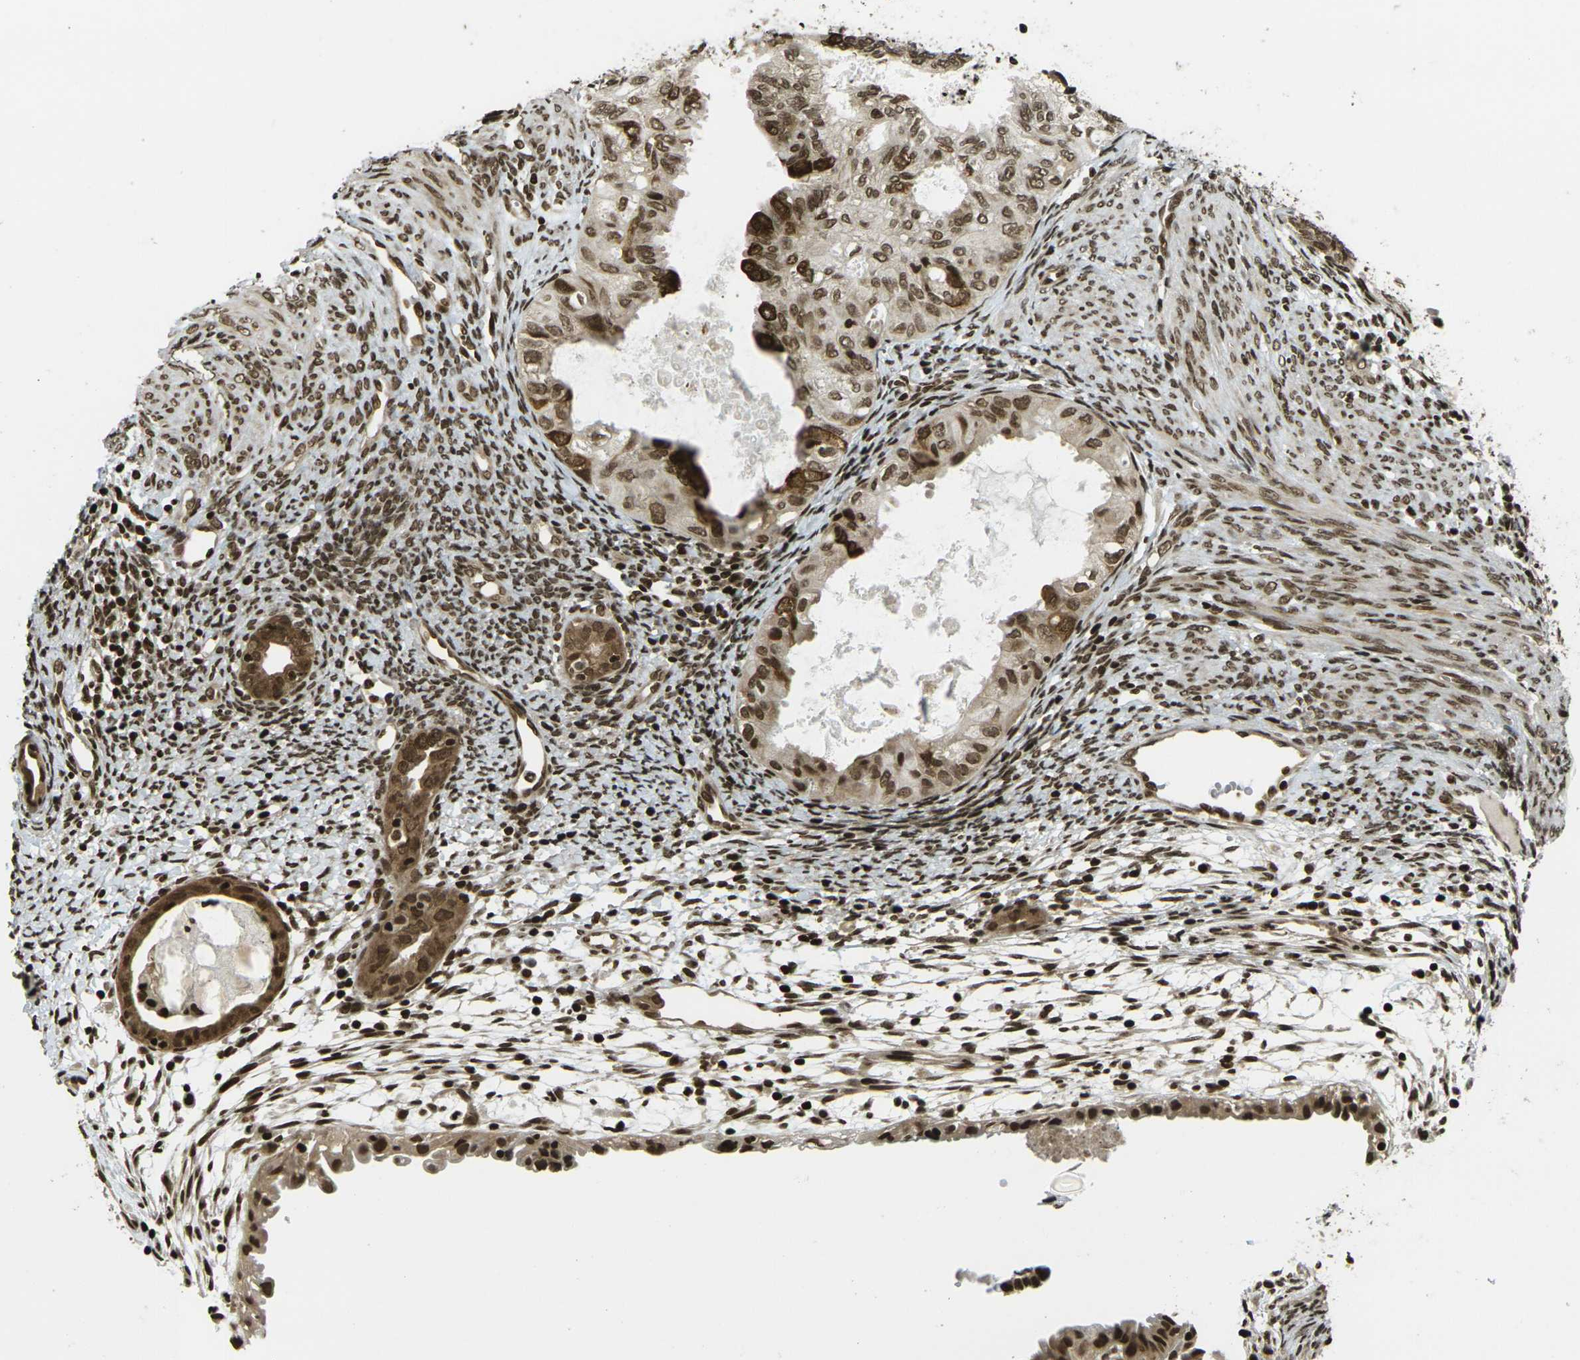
{"staining": {"intensity": "moderate", "quantity": ">75%", "location": "cytoplasmic/membranous,nuclear"}, "tissue": "cervical cancer", "cell_type": "Tumor cells", "image_type": "cancer", "snomed": [{"axis": "morphology", "description": "Normal tissue, NOS"}, {"axis": "morphology", "description": "Adenocarcinoma, NOS"}, {"axis": "topography", "description": "Cervix"}, {"axis": "topography", "description": "Endometrium"}], "caption": "This image displays immunohistochemistry staining of human cervical cancer (adenocarcinoma), with medium moderate cytoplasmic/membranous and nuclear expression in about >75% of tumor cells.", "gene": "RUVBL2", "patient": {"sex": "female", "age": 86}}